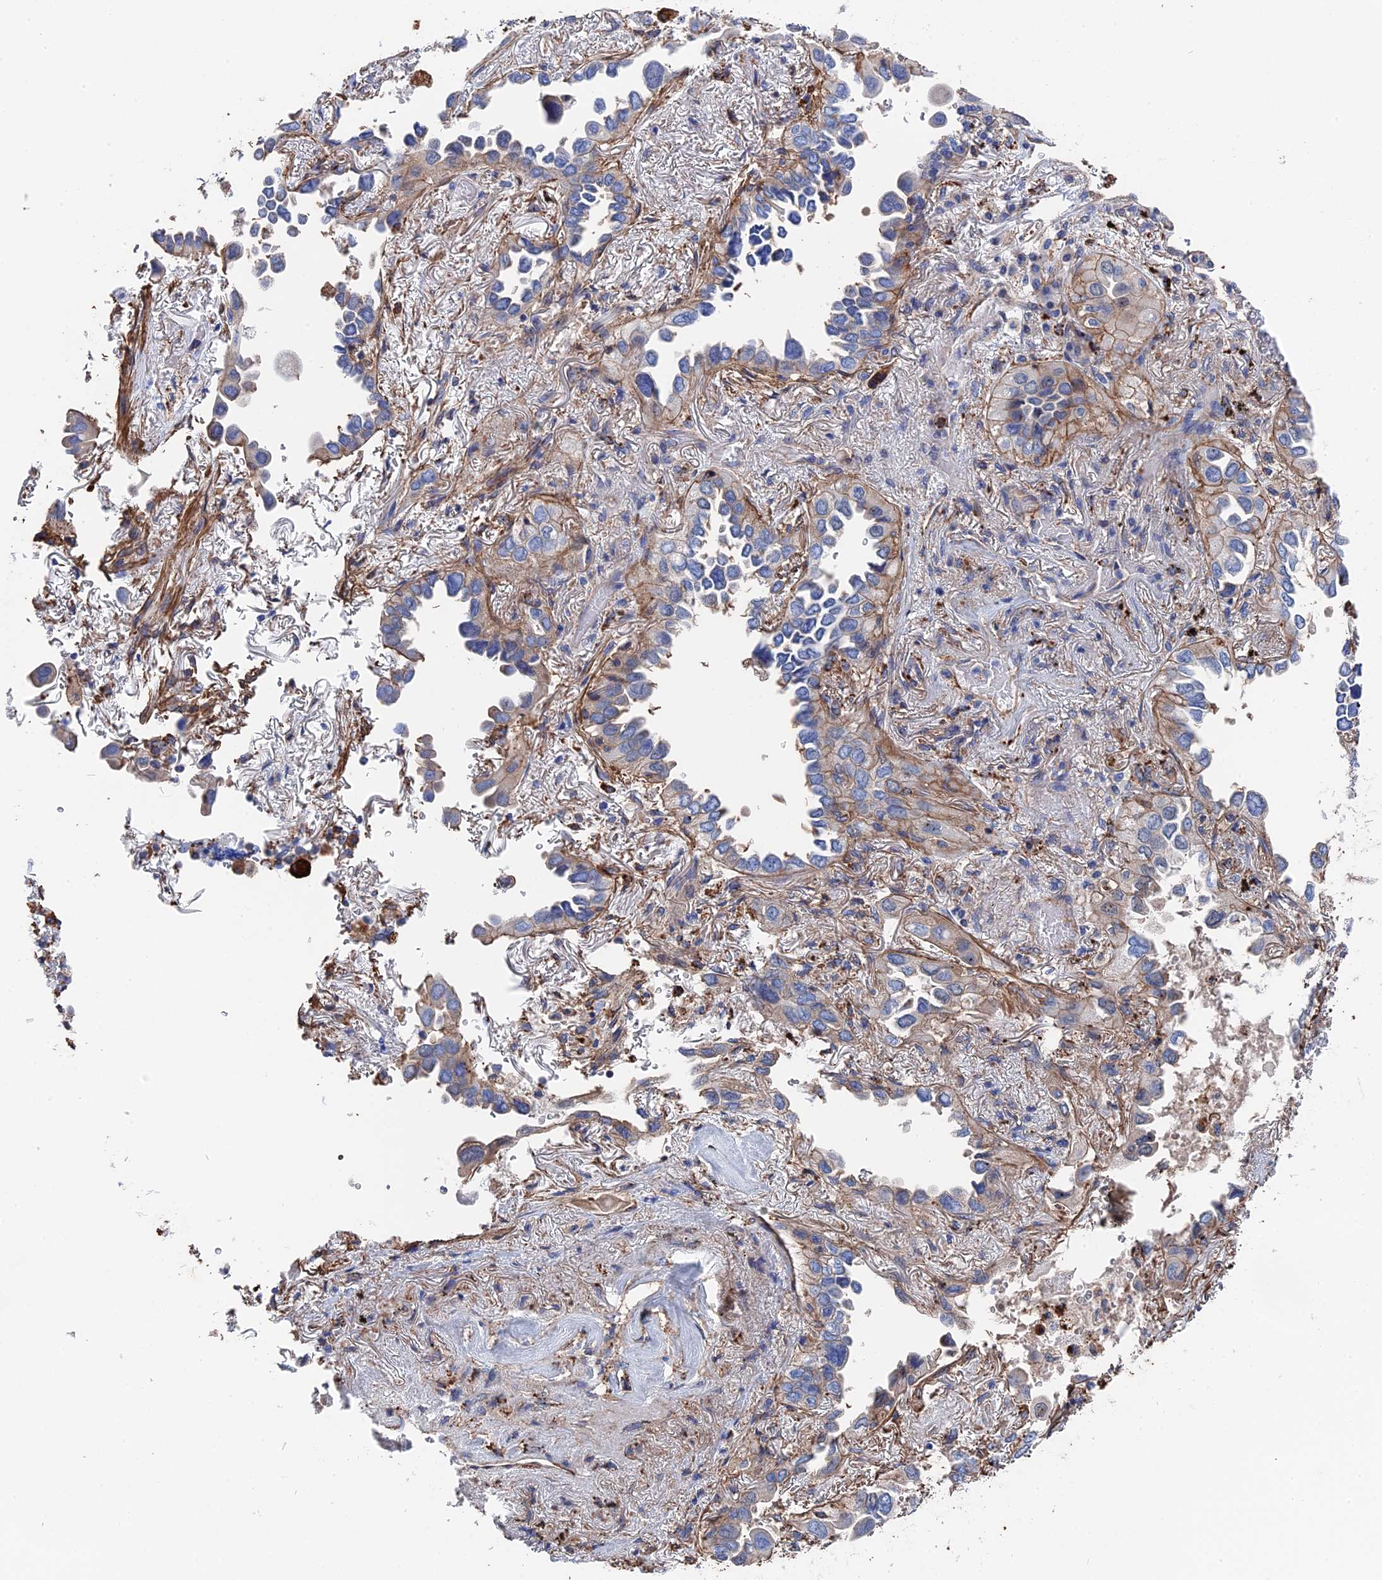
{"staining": {"intensity": "moderate", "quantity": "<25%", "location": "cytoplasmic/membranous,nuclear"}, "tissue": "lung cancer", "cell_type": "Tumor cells", "image_type": "cancer", "snomed": [{"axis": "morphology", "description": "Adenocarcinoma, NOS"}, {"axis": "topography", "description": "Lung"}], "caption": "The image demonstrates staining of lung cancer, revealing moderate cytoplasmic/membranous and nuclear protein positivity (brown color) within tumor cells.", "gene": "STRA6", "patient": {"sex": "female", "age": 76}}